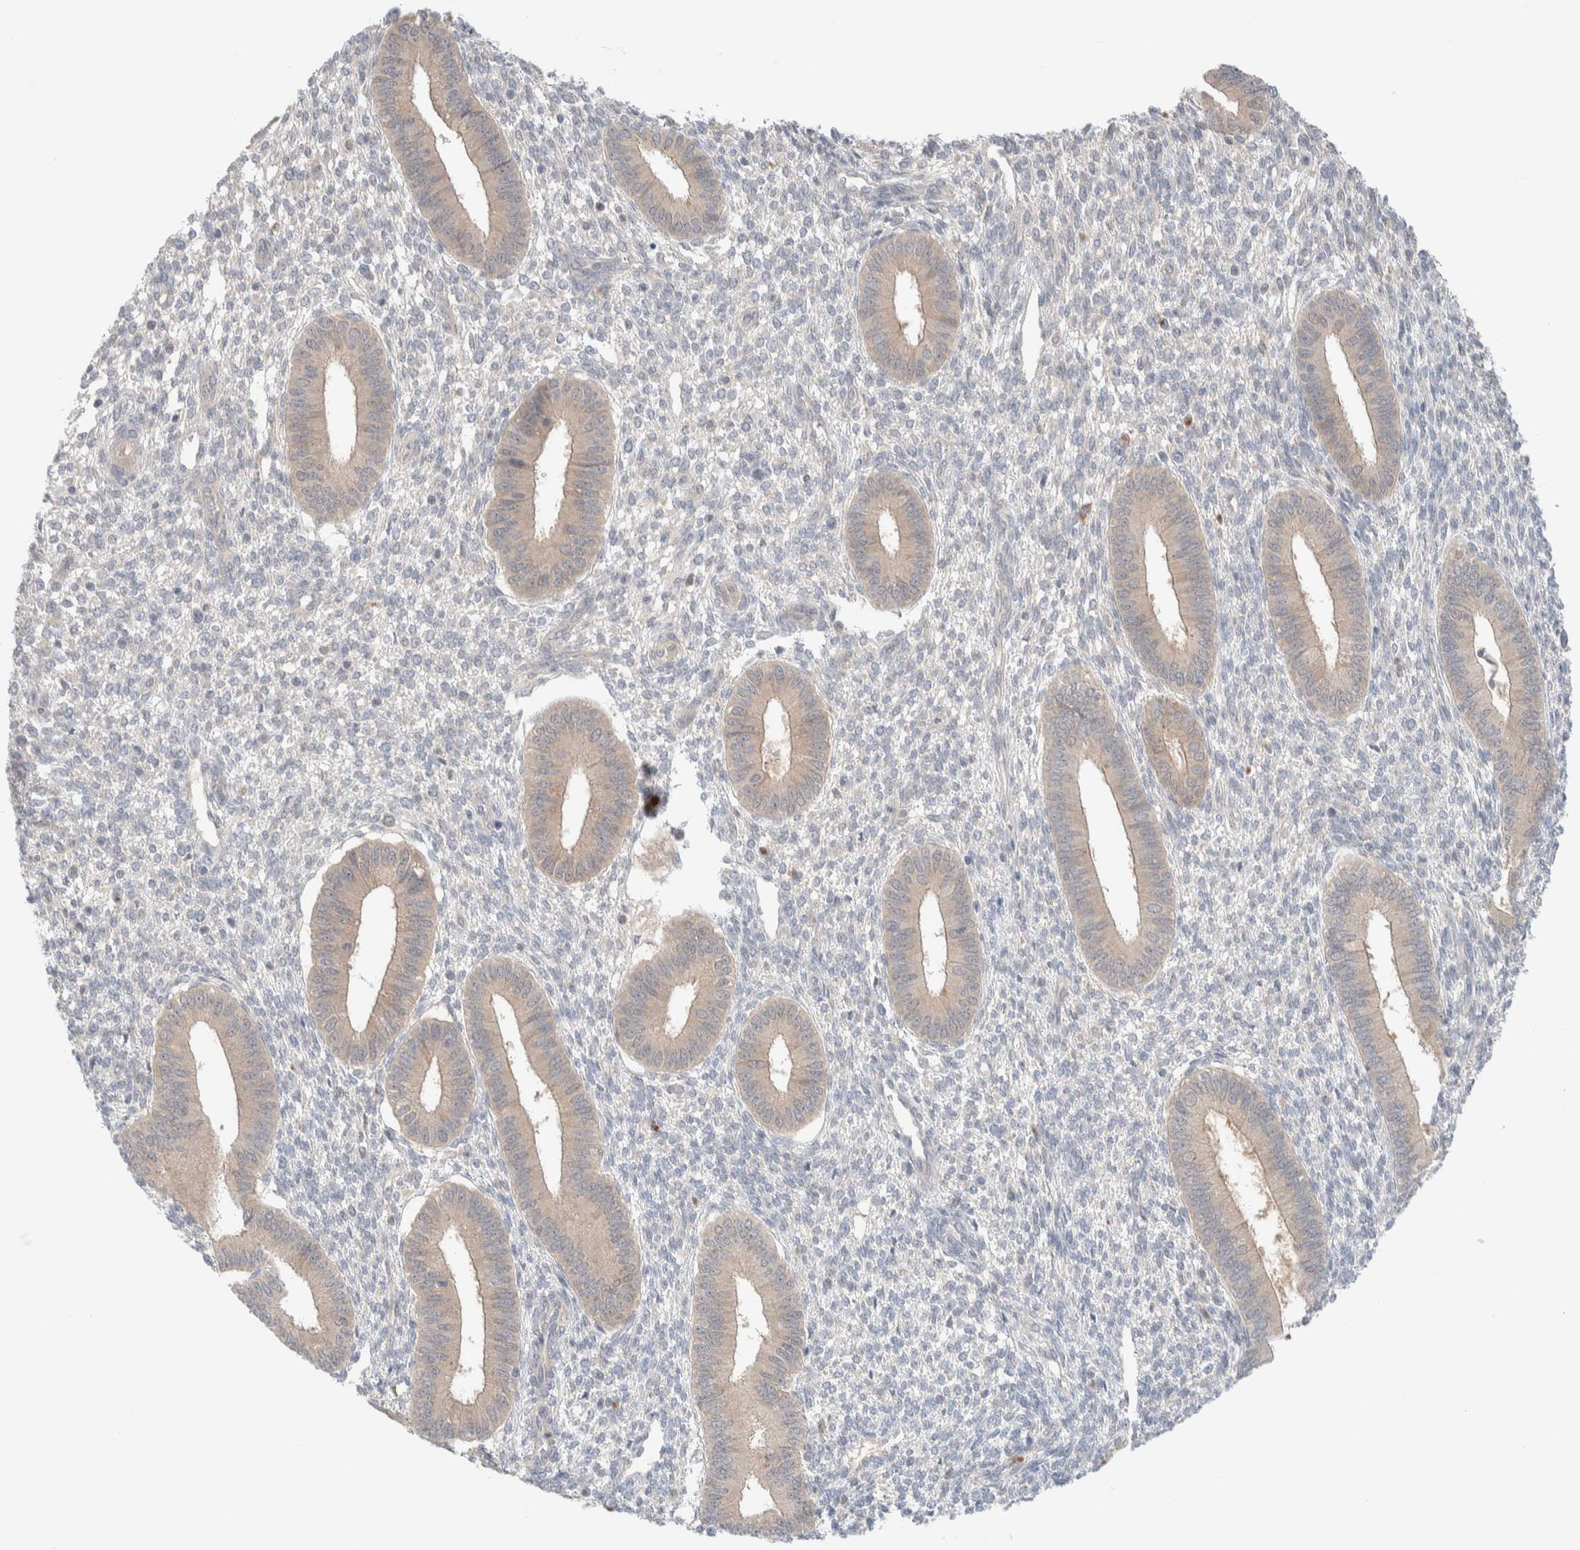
{"staining": {"intensity": "negative", "quantity": "none", "location": "none"}, "tissue": "endometrium", "cell_type": "Cells in endometrial stroma", "image_type": "normal", "snomed": [{"axis": "morphology", "description": "Normal tissue, NOS"}, {"axis": "topography", "description": "Endometrium"}], "caption": "High power microscopy image of an immunohistochemistry (IHC) histopathology image of normal endometrium, revealing no significant expression in cells in endometrial stroma.", "gene": "CHKA", "patient": {"sex": "female", "age": 46}}